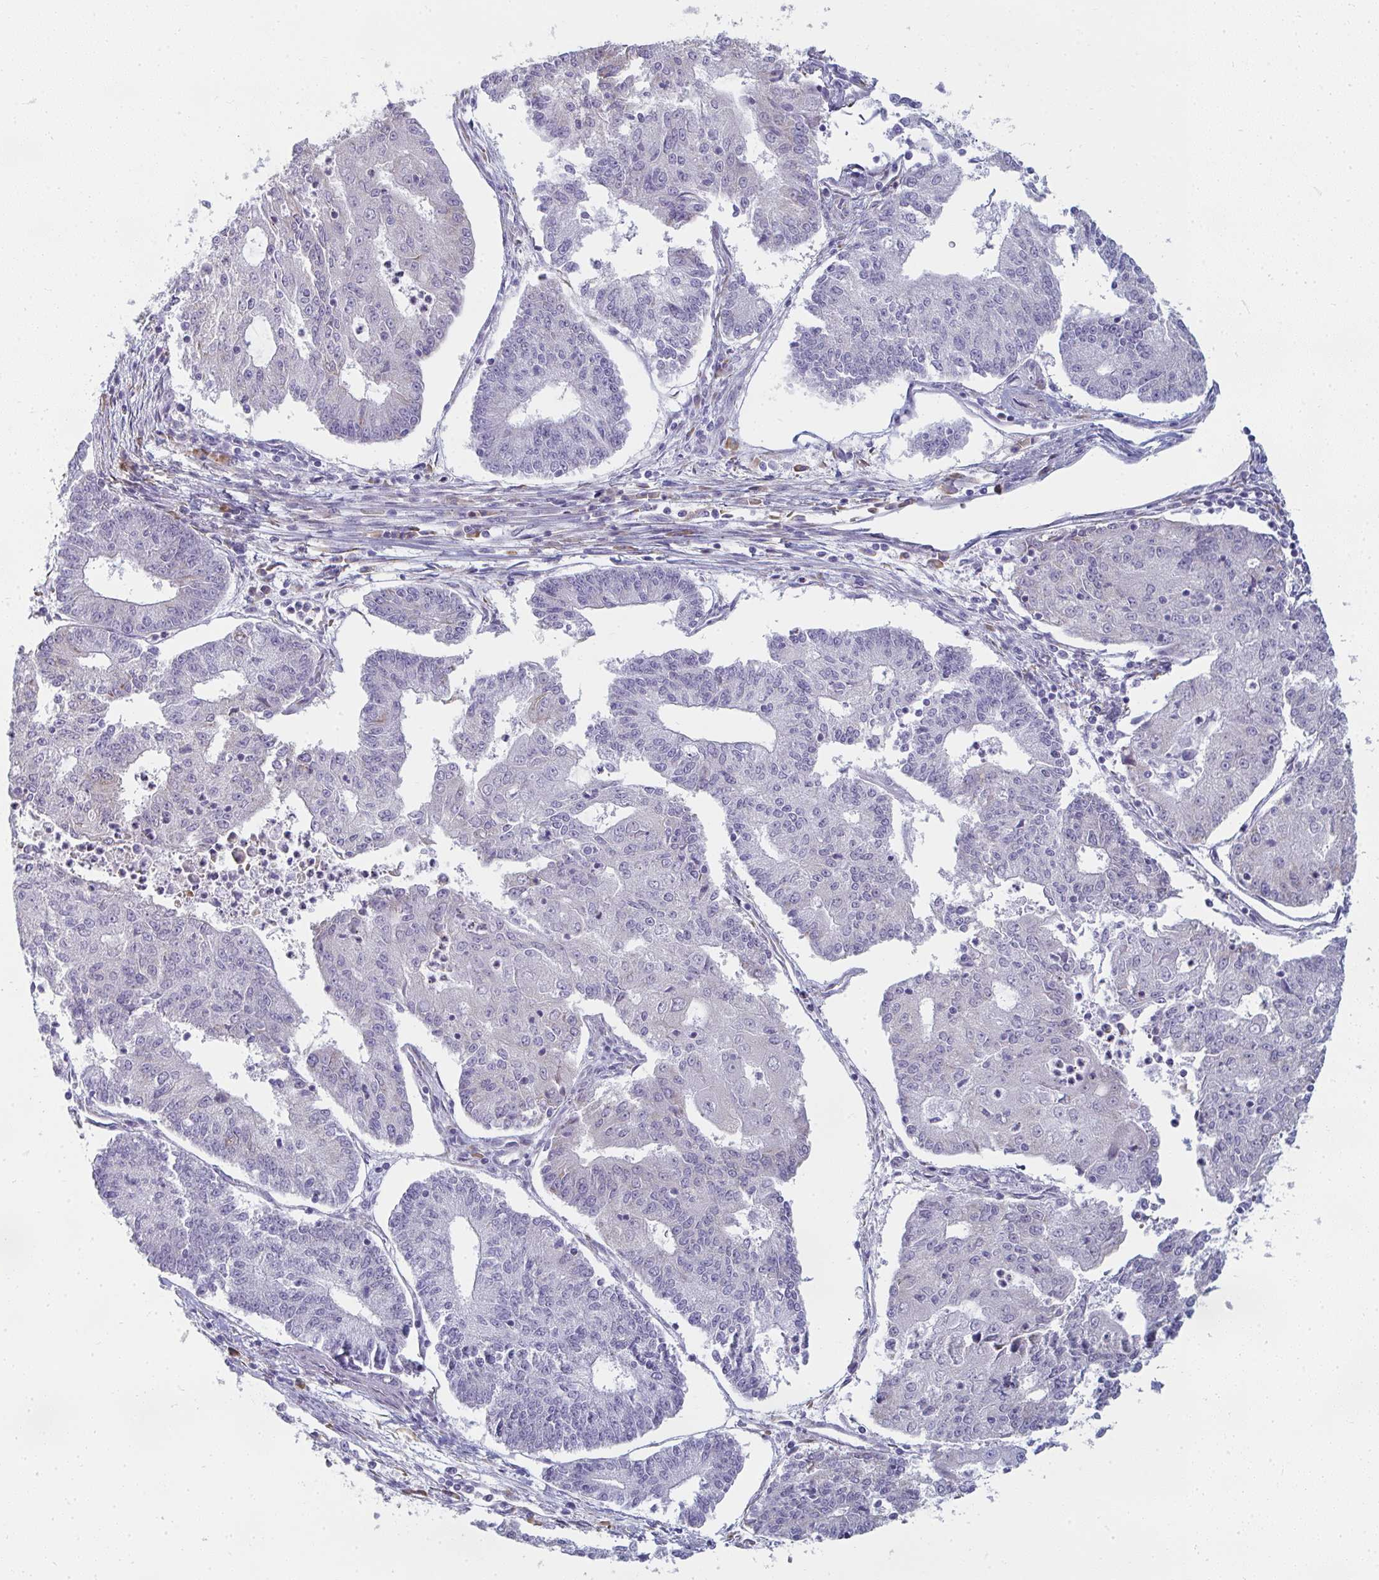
{"staining": {"intensity": "weak", "quantity": "<25%", "location": "cytoplasmic/membranous"}, "tissue": "endometrial cancer", "cell_type": "Tumor cells", "image_type": "cancer", "snomed": [{"axis": "morphology", "description": "Adenocarcinoma, NOS"}, {"axis": "topography", "description": "Endometrium"}], "caption": "Immunohistochemical staining of endometrial cancer displays no significant expression in tumor cells. Brightfield microscopy of immunohistochemistry (IHC) stained with DAB (brown) and hematoxylin (blue), captured at high magnification.", "gene": "SHROOM1", "patient": {"sex": "female", "age": 56}}